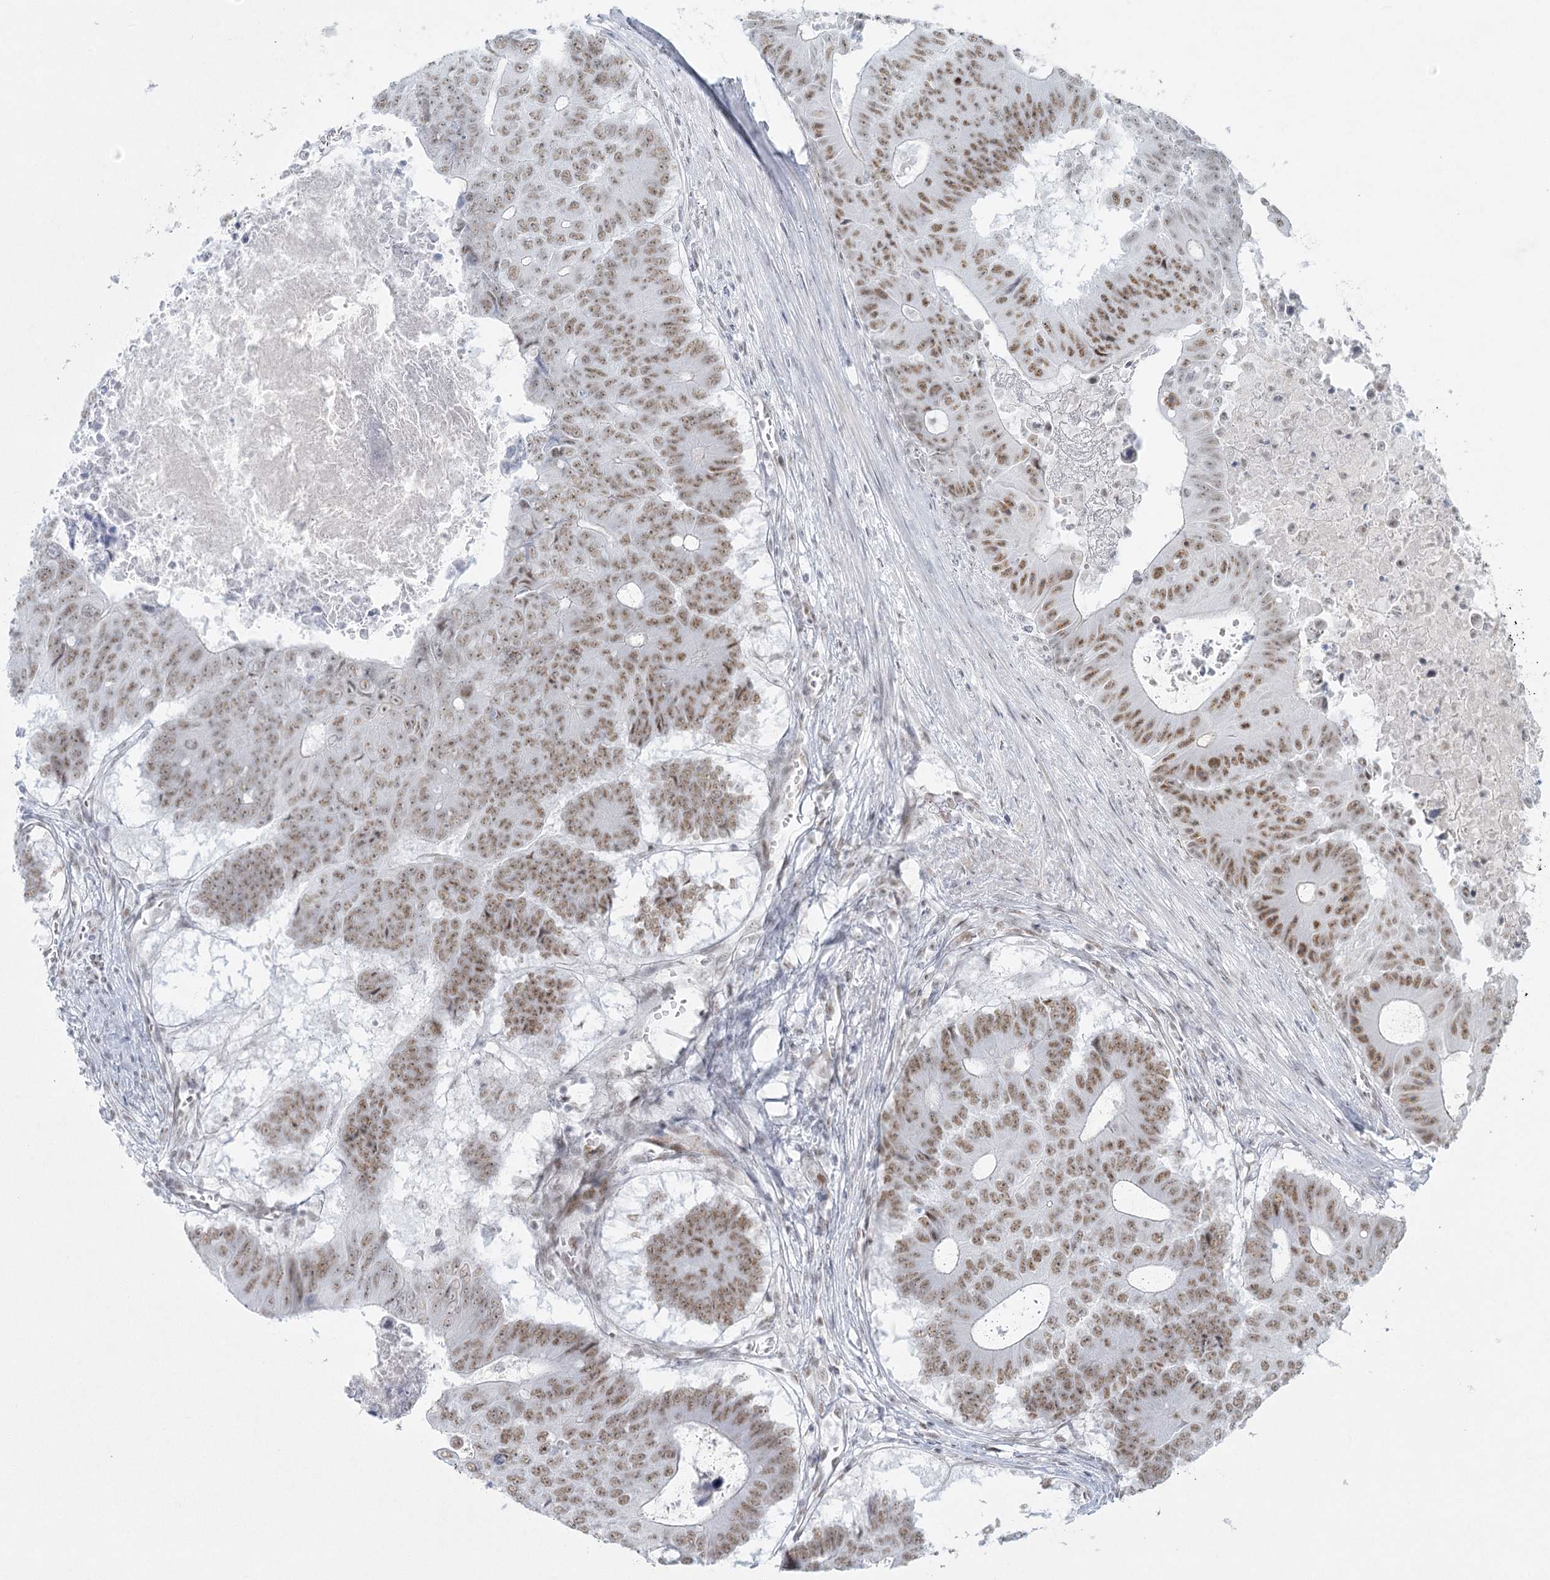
{"staining": {"intensity": "moderate", "quantity": ">75%", "location": "nuclear"}, "tissue": "colorectal cancer", "cell_type": "Tumor cells", "image_type": "cancer", "snomed": [{"axis": "morphology", "description": "Adenocarcinoma, NOS"}, {"axis": "topography", "description": "Colon"}], "caption": "Brown immunohistochemical staining in colorectal cancer shows moderate nuclear positivity in approximately >75% of tumor cells.", "gene": "U2SURP", "patient": {"sex": "male", "age": 87}}